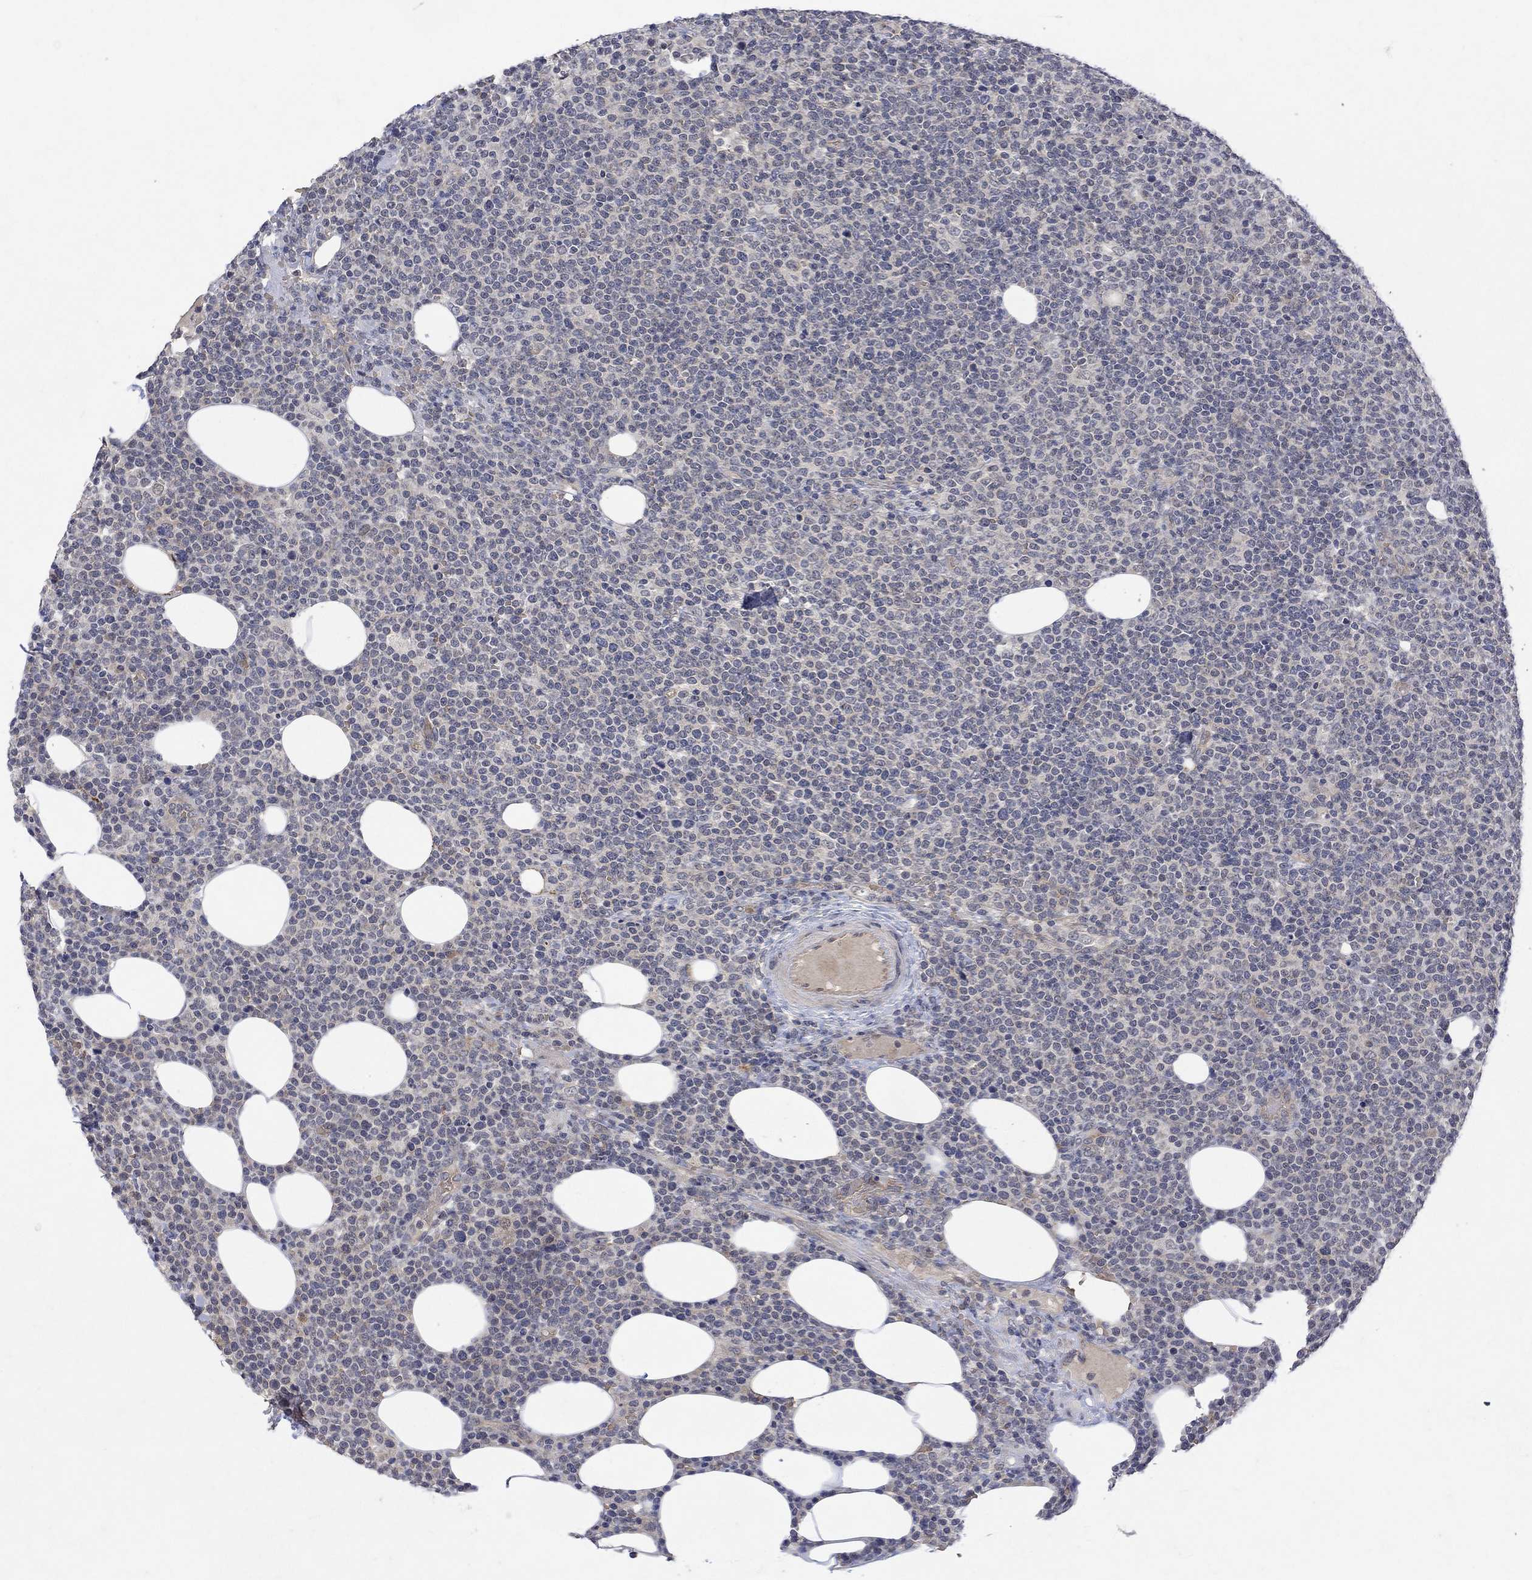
{"staining": {"intensity": "negative", "quantity": "none", "location": "none"}, "tissue": "lymphoma", "cell_type": "Tumor cells", "image_type": "cancer", "snomed": [{"axis": "morphology", "description": "Malignant lymphoma, non-Hodgkin's type, High grade"}, {"axis": "topography", "description": "Lymph node"}], "caption": "Human lymphoma stained for a protein using immunohistochemistry displays no staining in tumor cells.", "gene": "GRIN2D", "patient": {"sex": "male", "age": 61}}